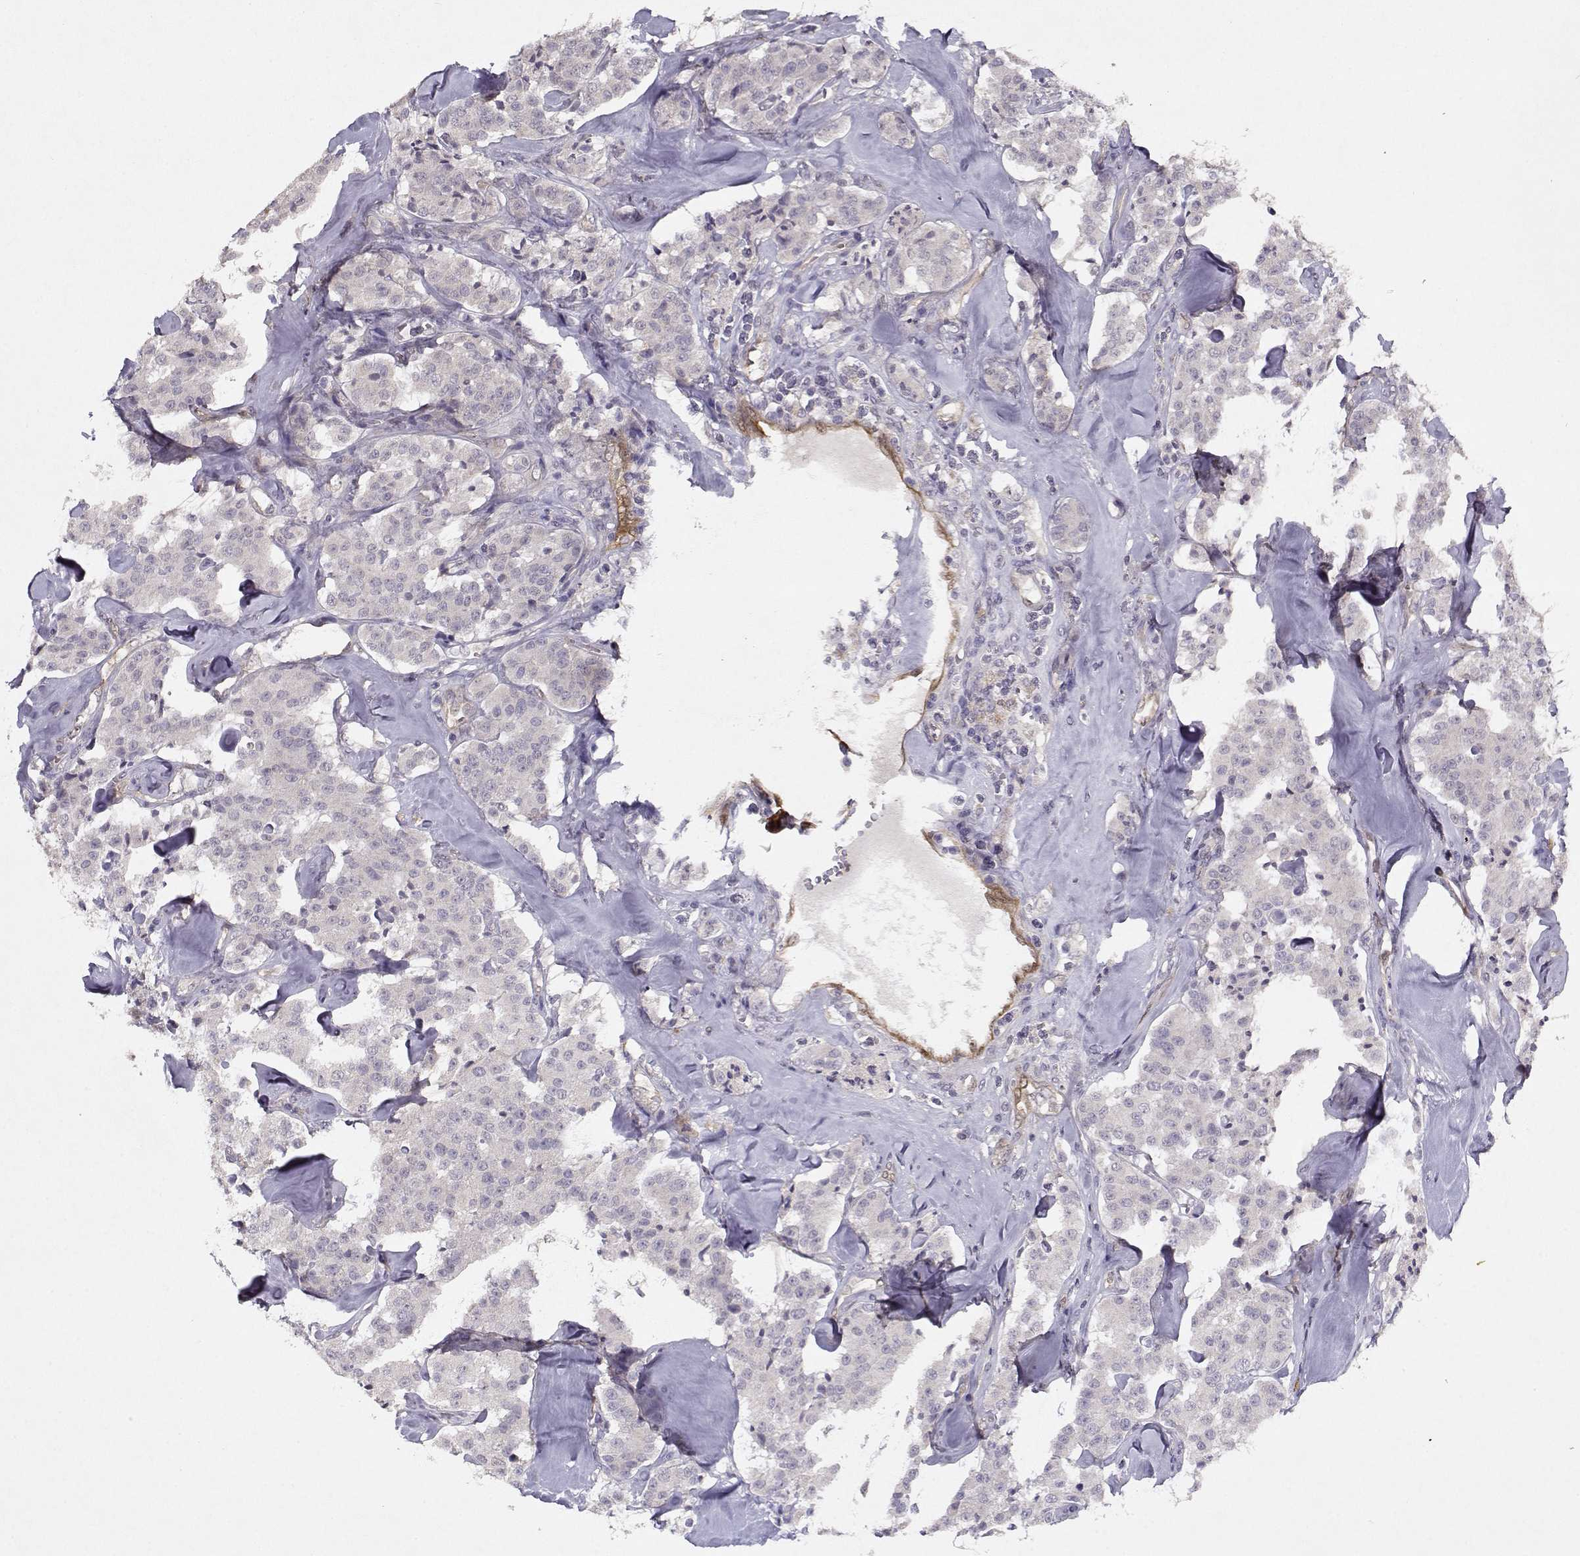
{"staining": {"intensity": "negative", "quantity": "none", "location": "none"}, "tissue": "carcinoid", "cell_type": "Tumor cells", "image_type": "cancer", "snomed": [{"axis": "morphology", "description": "Carcinoid, malignant, NOS"}, {"axis": "topography", "description": "Pancreas"}], "caption": "This is an immunohistochemistry (IHC) histopathology image of human malignant carcinoid. There is no staining in tumor cells.", "gene": "BMX", "patient": {"sex": "male", "age": 41}}